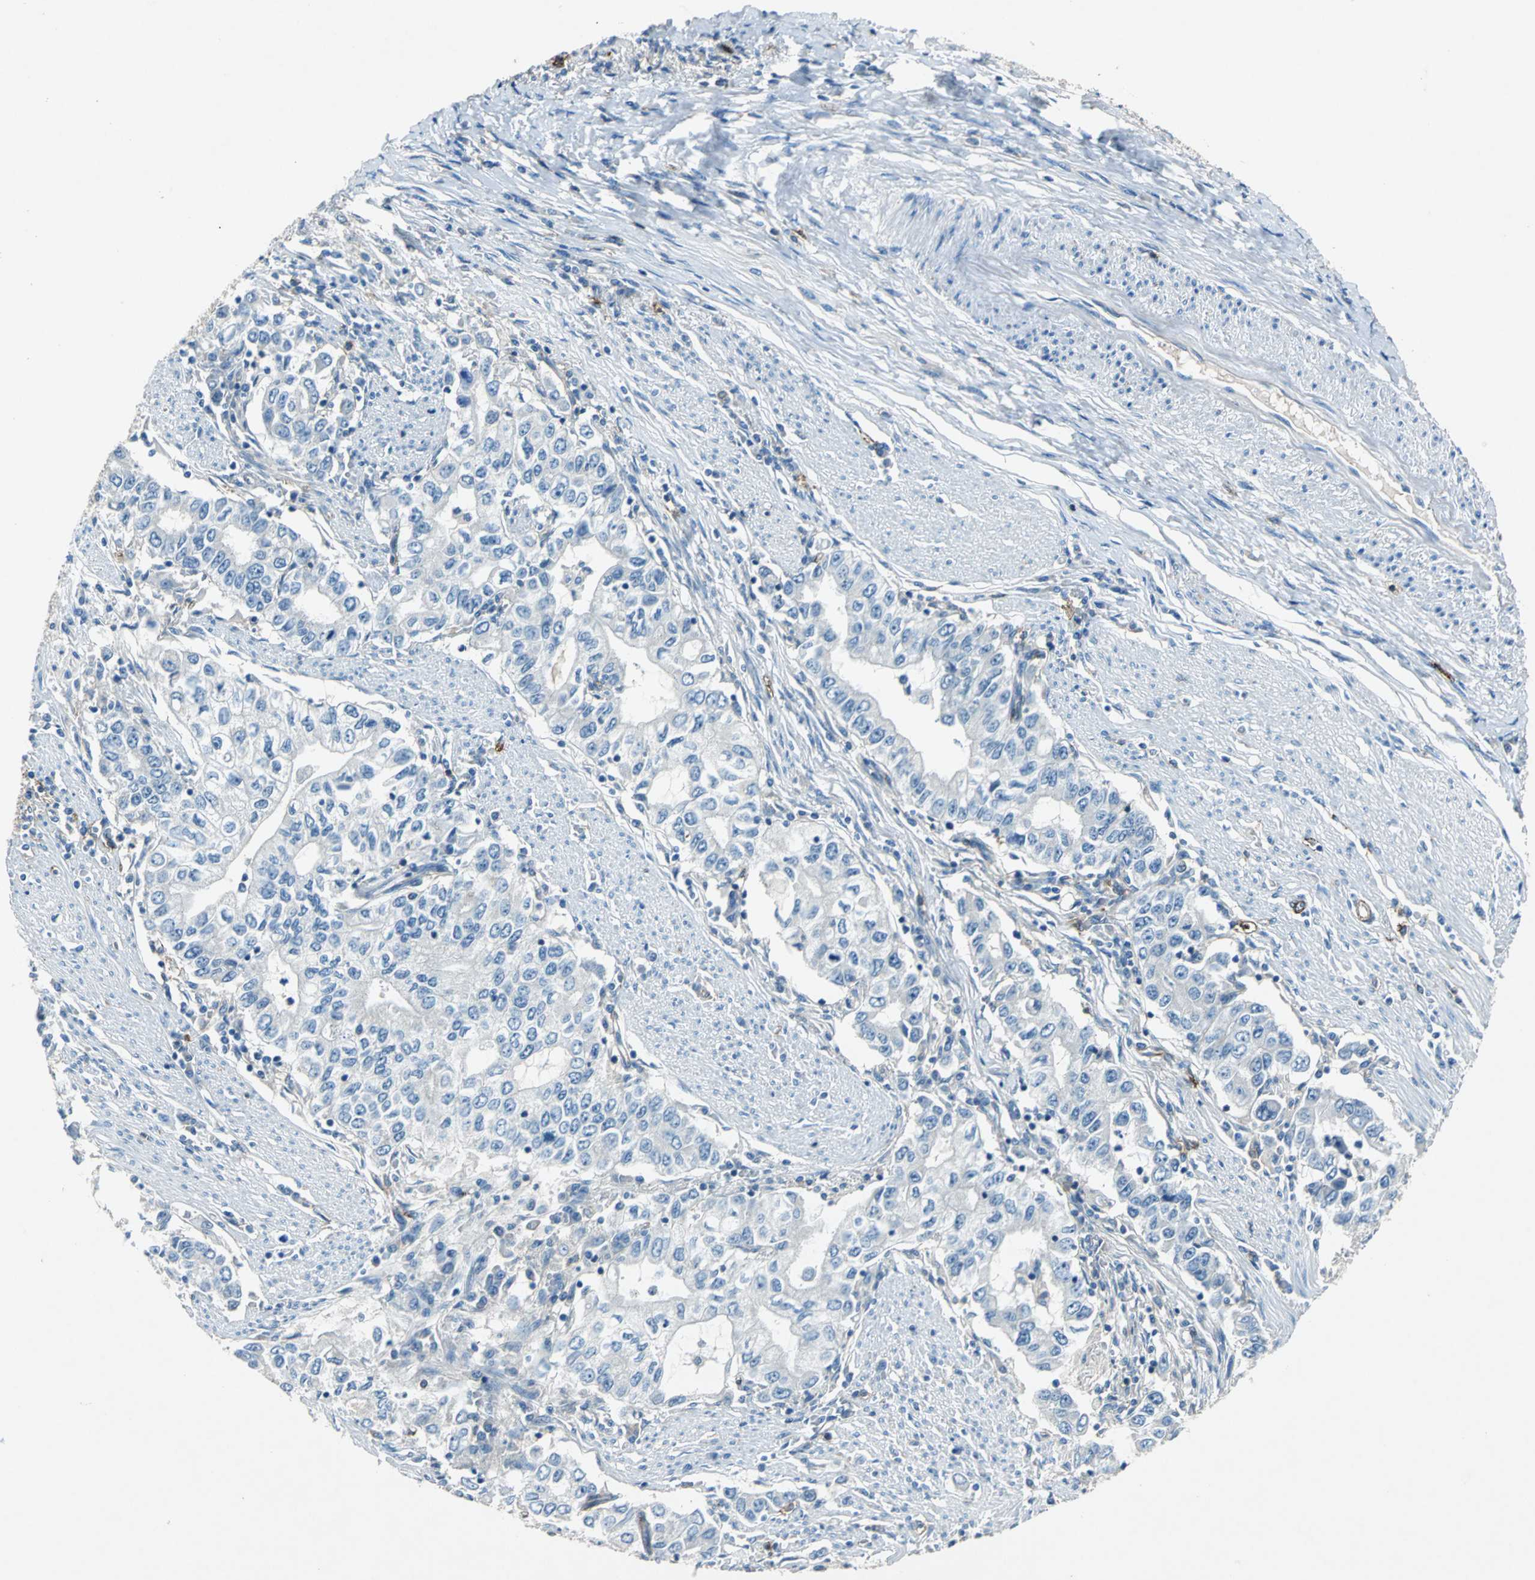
{"staining": {"intensity": "negative", "quantity": "none", "location": "none"}, "tissue": "stomach cancer", "cell_type": "Tumor cells", "image_type": "cancer", "snomed": [{"axis": "morphology", "description": "Adenocarcinoma, NOS"}, {"axis": "topography", "description": "Stomach, lower"}], "caption": "Immunohistochemical staining of adenocarcinoma (stomach) demonstrates no significant staining in tumor cells.", "gene": "RPS13", "patient": {"sex": "female", "age": 72}}